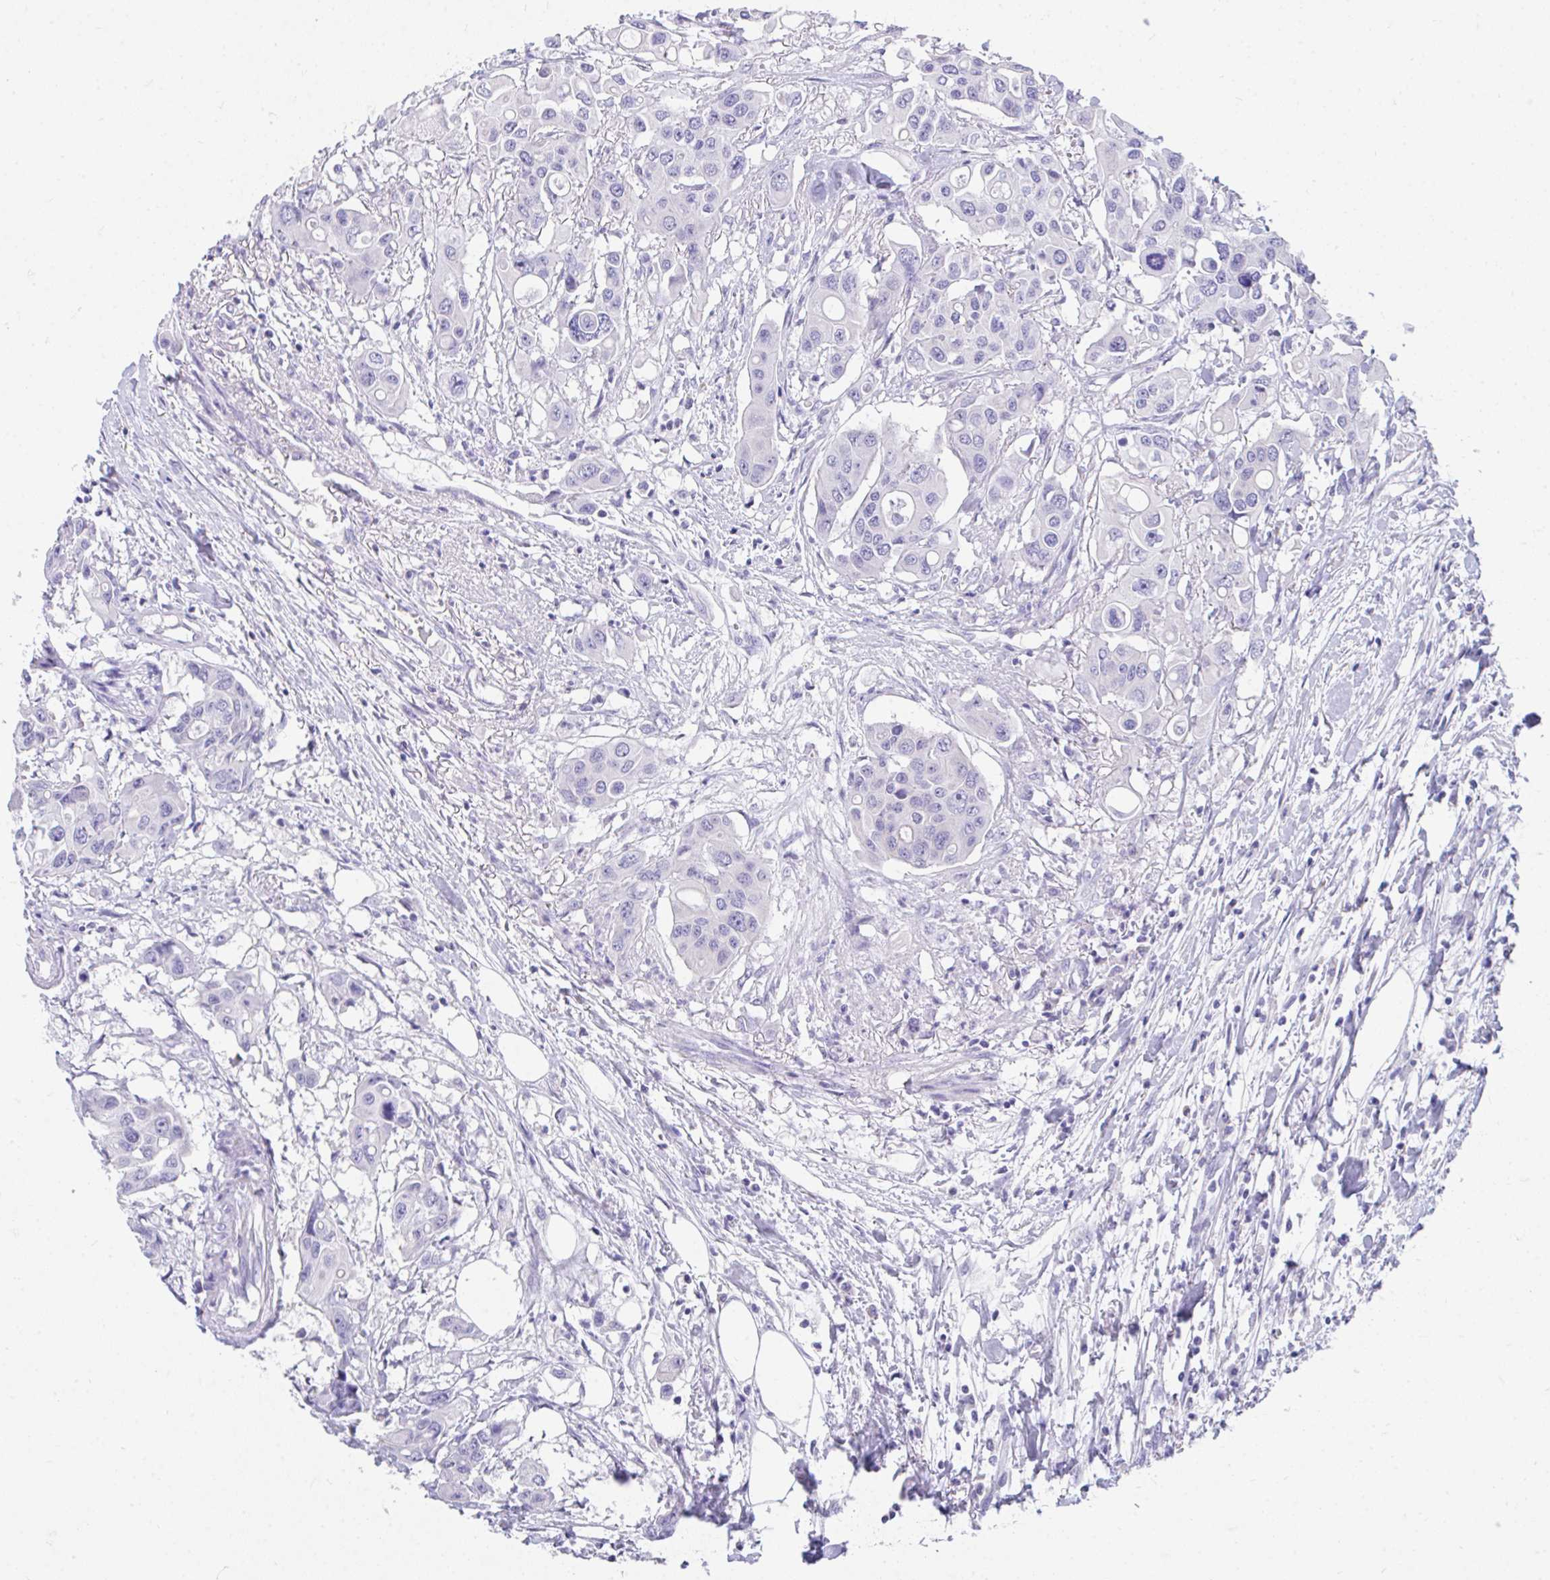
{"staining": {"intensity": "negative", "quantity": "none", "location": "none"}, "tissue": "colorectal cancer", "cell_type": "Tumor cells", "image_type": "cancer", "snomed": [{"axis": "morphology", "description": "Adenocarcinoma, NOS"}, {"axis": "topography", "description": "Colon"}], "caption": "DAB immunohistochemical staining of colorectal adenocarcinoma reveals no significant staining in tumor cells. The staining was performed using DAB to visualize the protein expression in brown, while the nuclei were stained in blue with hematoxylin (Magnification: 20x).", "gene": "COA5", "patient": {"sex": "male", "age": 77}}